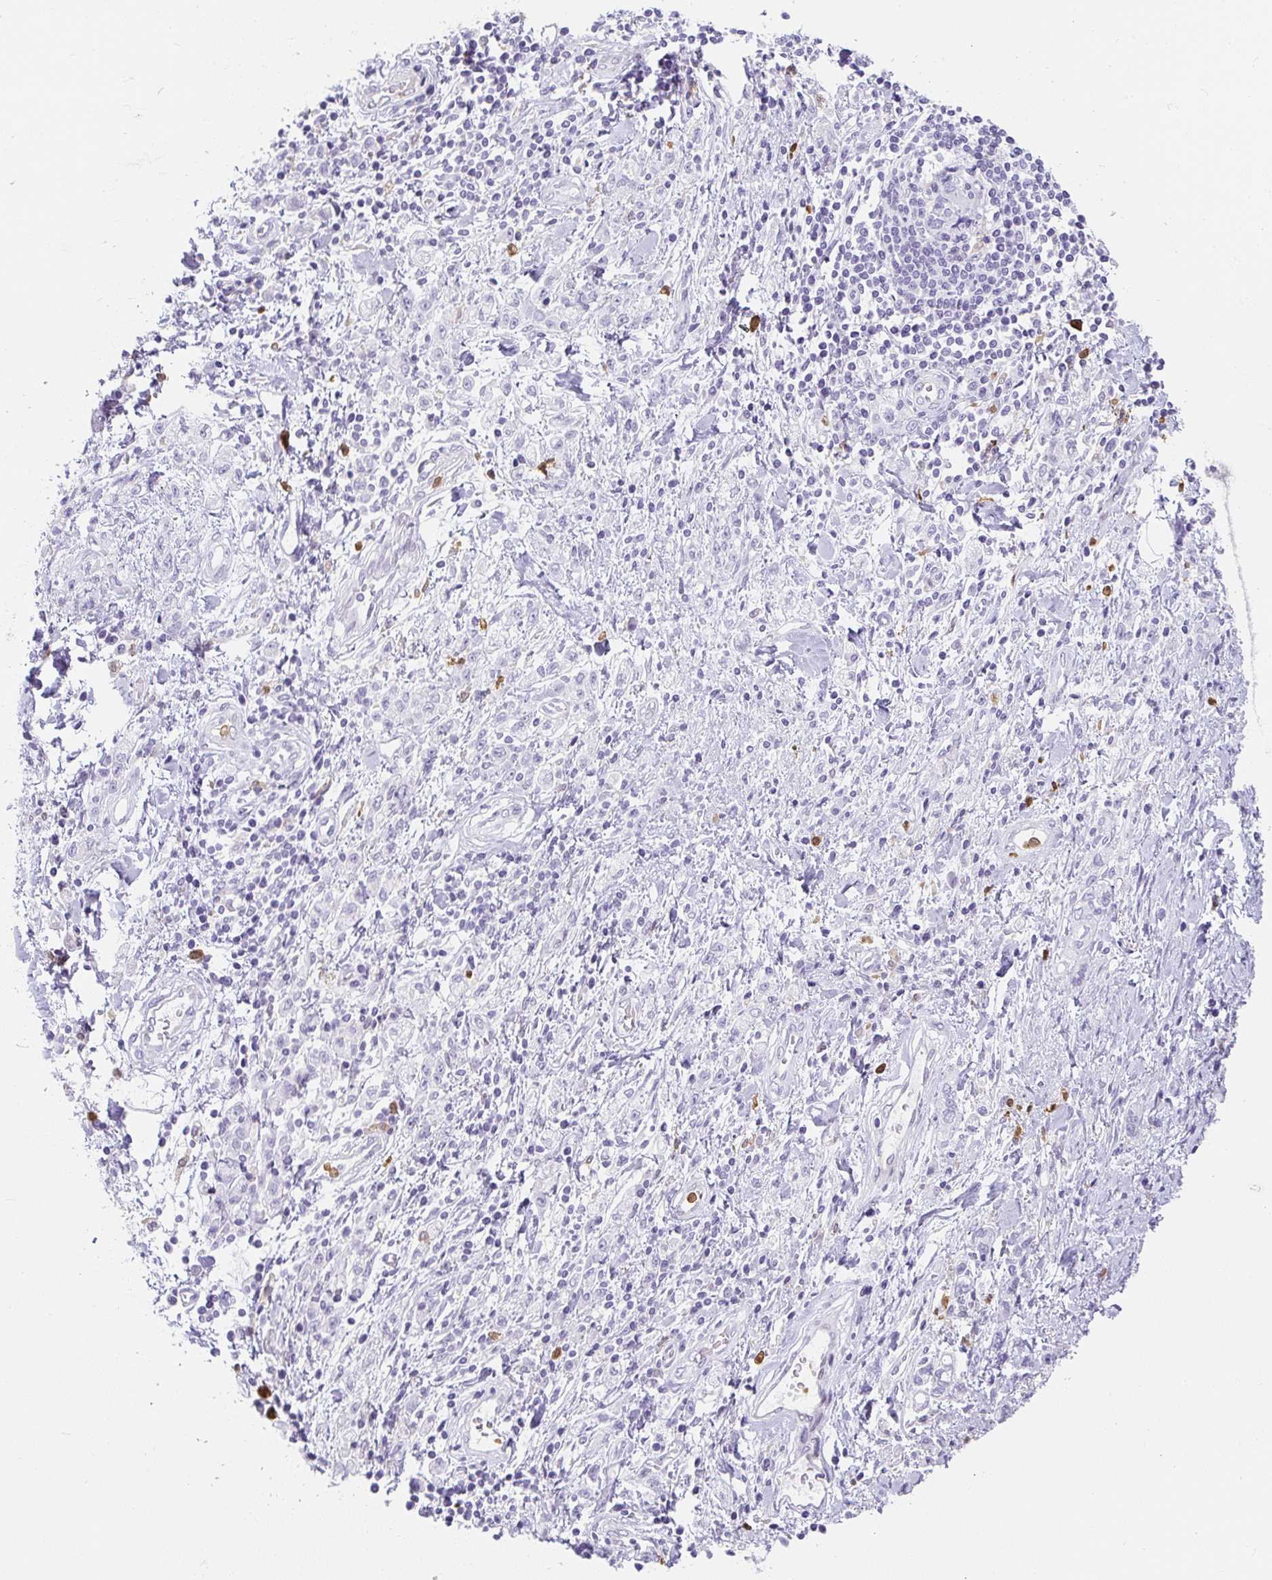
{"staining": {"intensity": "negative", "quantity": "none", "location": "none"}, "tissue": "stomach cancer", "cell_type": "Tumor cells", "image_type": "cancer", "snomed": [{"axis": "morphology", "description": "Adenocarcinoma, NOS"}, {"axis": "topography", "description": "Stomach"}], "caption": "A histopathology image of adenocarcinoma (stomach) stained for a protein displays no brown staining in tumor cells.", "gene": "HK3", "patient": {"sex": "male", "age": 77}}